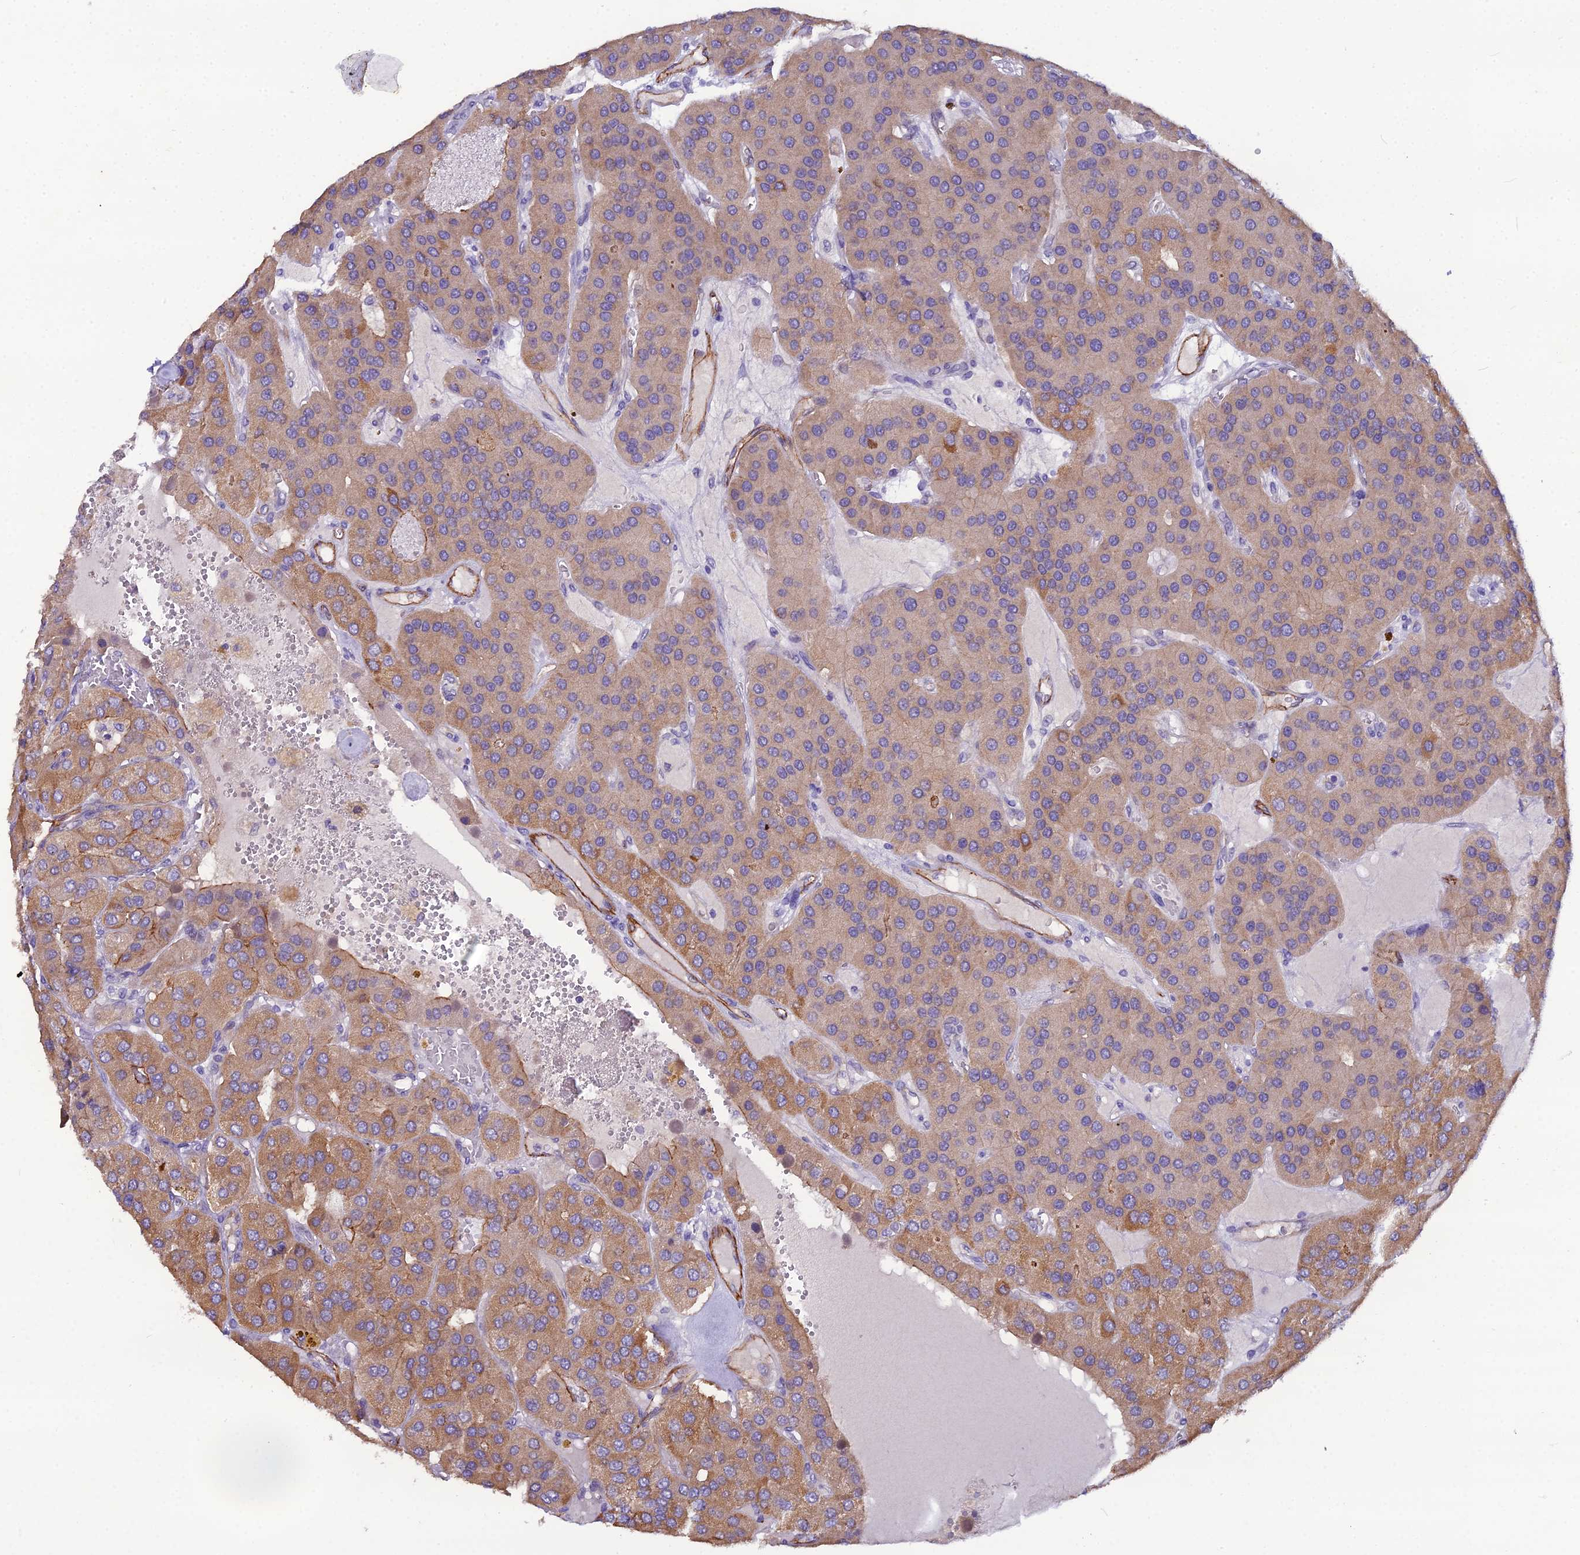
{"staining": {"intensity": "weak", "quantity": ">75%", "location": "cytoplasmic/membranous"}, "tissue": "parathyroid gland", "cell_type": "Glandular cells", "image_type": "normal", "snomed": [{"axis": "morphology", "description": "Normal tissue, NOS"}, {"axis": "morphology", "description": "Adenoma, NOS"}, {"axis": "topography", "description": "Parathyroid gland"}], "caption": "An immunohistochemistry image of normal tissue is shown. Protein staining in brown labels weak cytoplasmic/membranous positivity in parathyroid gland within glandular cells.", "gene": "CFAP47", "patient": {"sex": "female", "age": 86}}